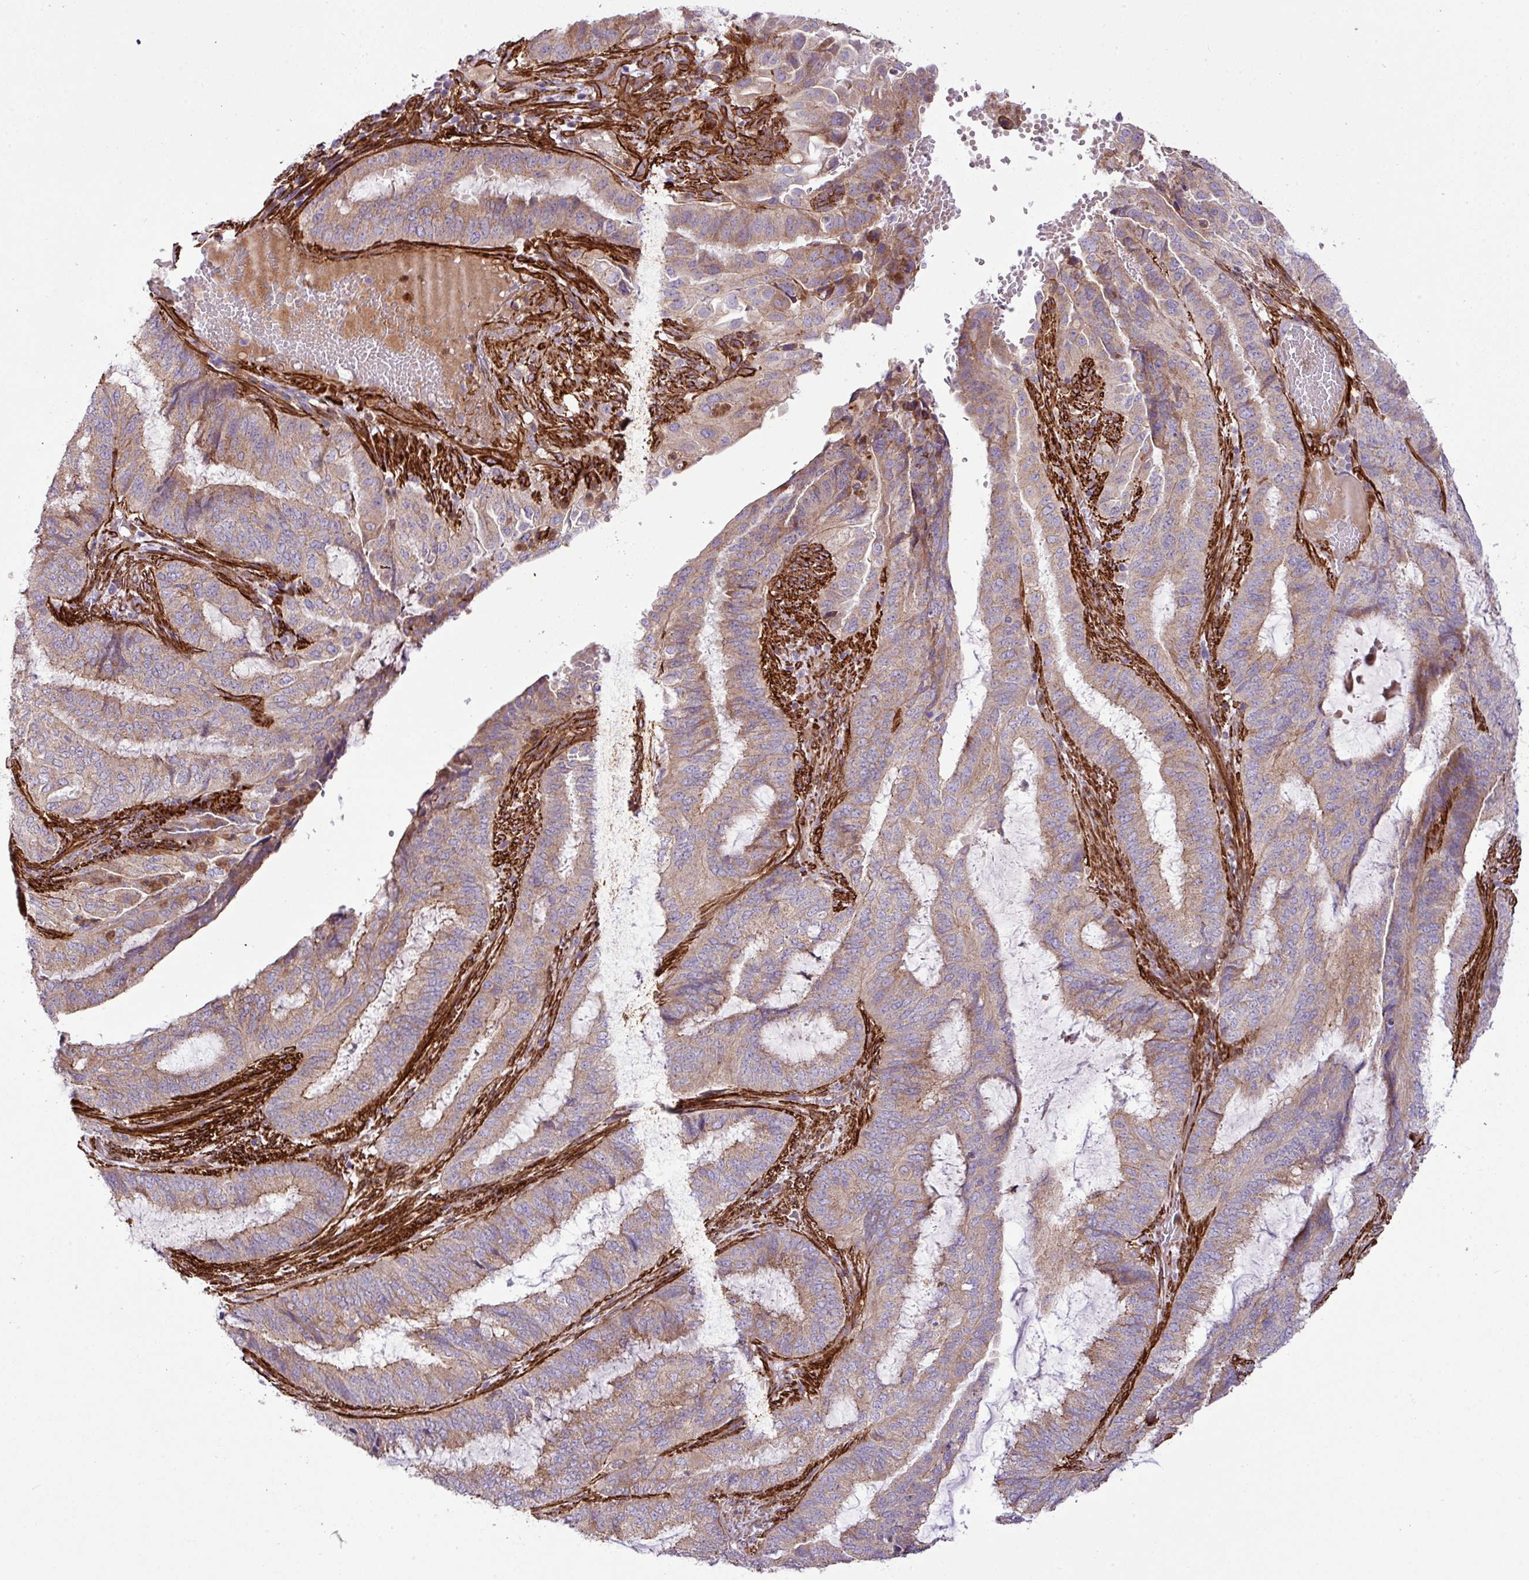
{"staining": {"intensity": "moderate", "quantity": ">75%", "location": "cytoplasmic/membranous"}, "tissue": "endometrial cancer", "cell_type": "Tumor cells", "image_type": "cancer", "snomed": [{"axis": "morphology", "description": "Adenocarcinoma, NOS"}, {"axis": "topography", "description": "Endometrium"}], "caption": "Brown immunohistochemical staining in endometrial cancer (adenocarcinoma) exhibits moderate cytoplasmic/membranous staining in about >75% of tumor cells.", "gene": "FAM47E", "patient": {"sex": "female", "age": 51}}